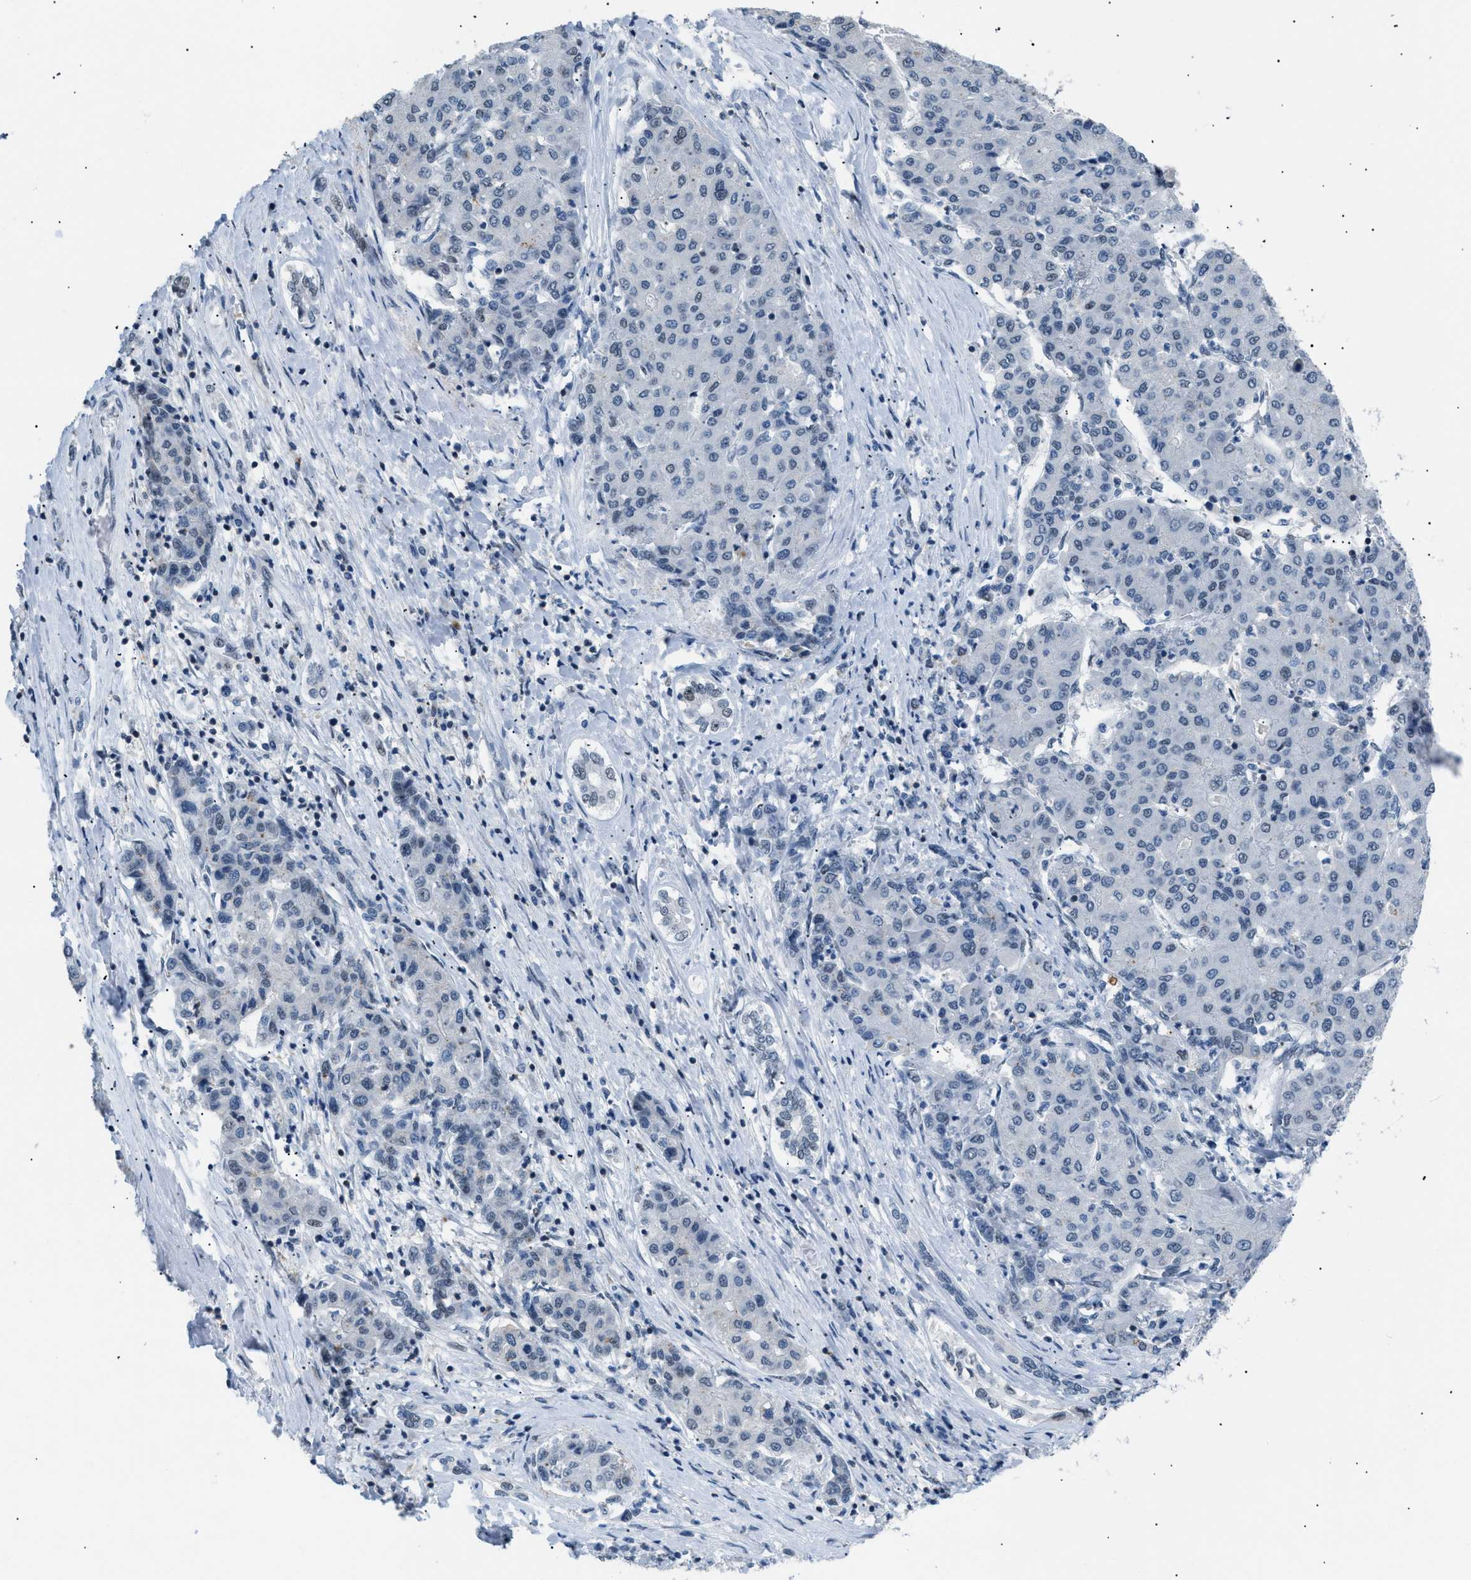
{"staining": {"intensity": "negative", "quantity": "none", "location": "none"}, "tissue": "liver cancer", "cell_type": "Tumor cells", "image_type": "cancer", "snomed": [{"axis": "morphology", "description": "Carcinoma, Hepatocellular, NOS"}, {"axis": "topography", "description": "Liver"}], "caption": "Tumor cells show no significant expression in hepatocellular carcinoma (liver). Nuclei are stained in blue.", "gene": "KCNC3", "patient": {"sex": "male", "age": 65}}